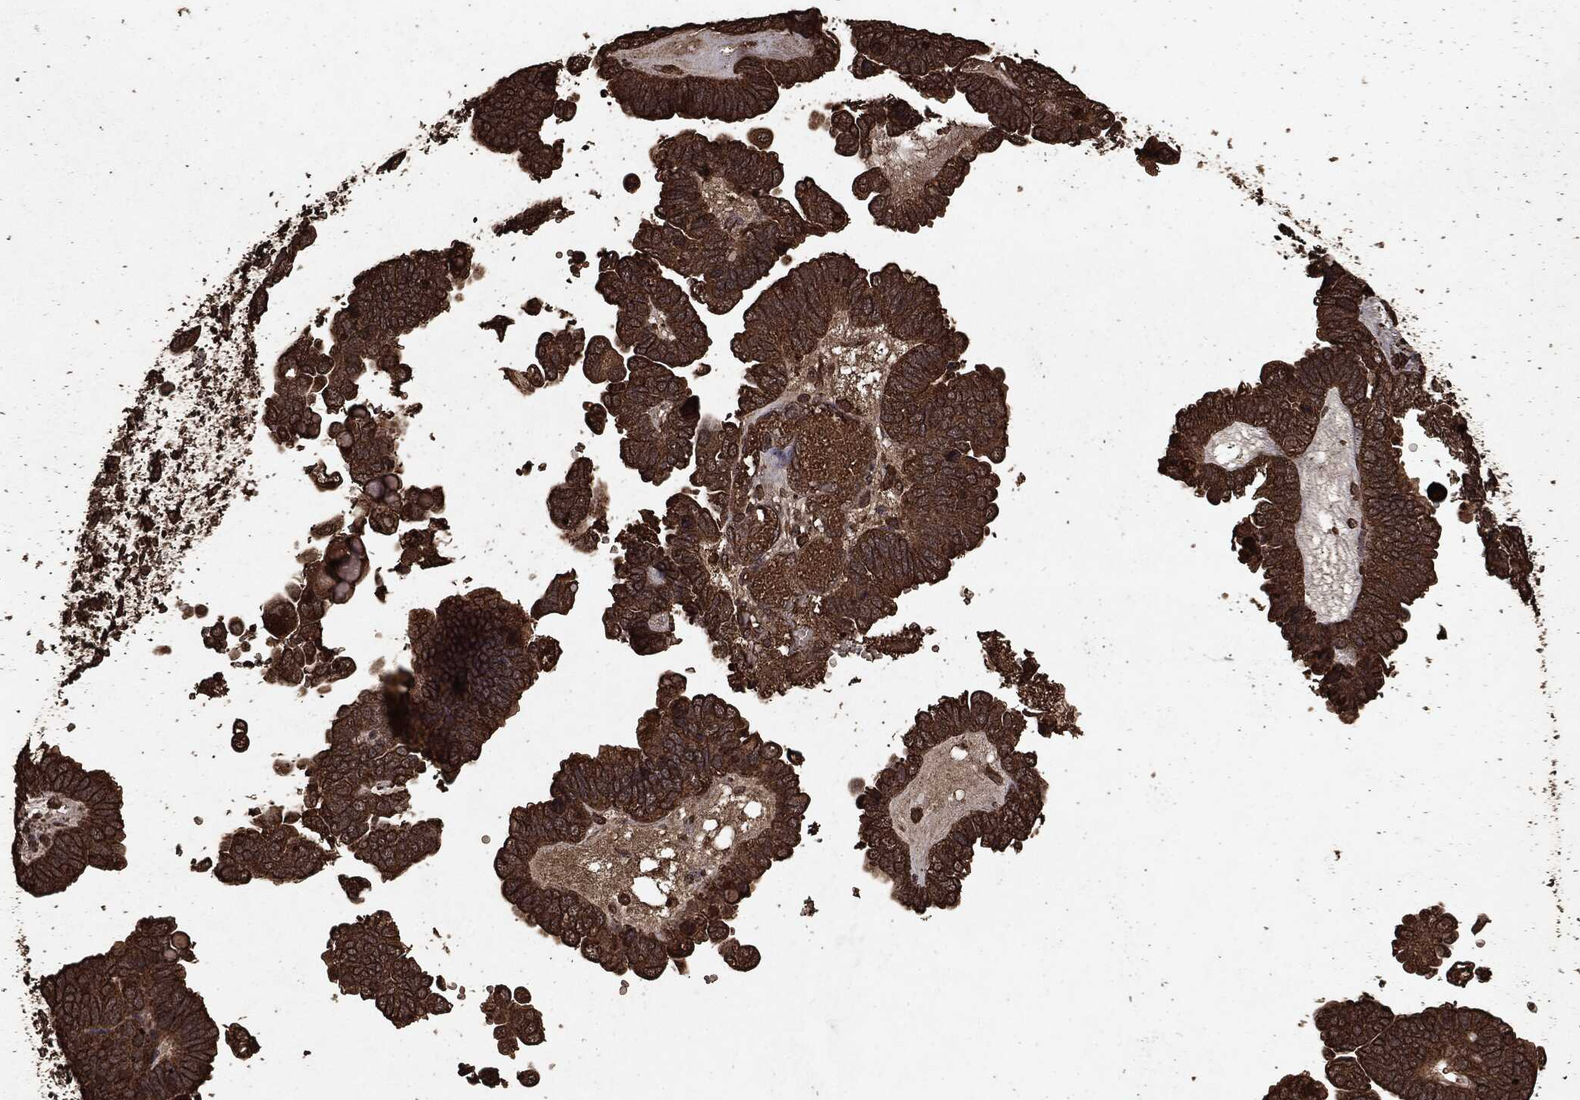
{"staining": {"intensity": "strong", "quantity": ">75%", "location": "cytoplasmic/membranous"}, "tissue": "ovarian cancer", "cell_type": "Tumor cells", "image_type": "cancer", "snomed": [{"axis": "morphology", "description": "Cystadenocarcinoma, serous, NOS"}, {"axis": "topography", "description": "Ovary"}], "caption": "Immunohistochemical staining of human ovarian cancer displays high levels of strong cytoplasmic/membranous protein positivity in approximately >75% of tumor cells.", "gene": "ARAF", "patient": {"sex": "female", "age": 51}}